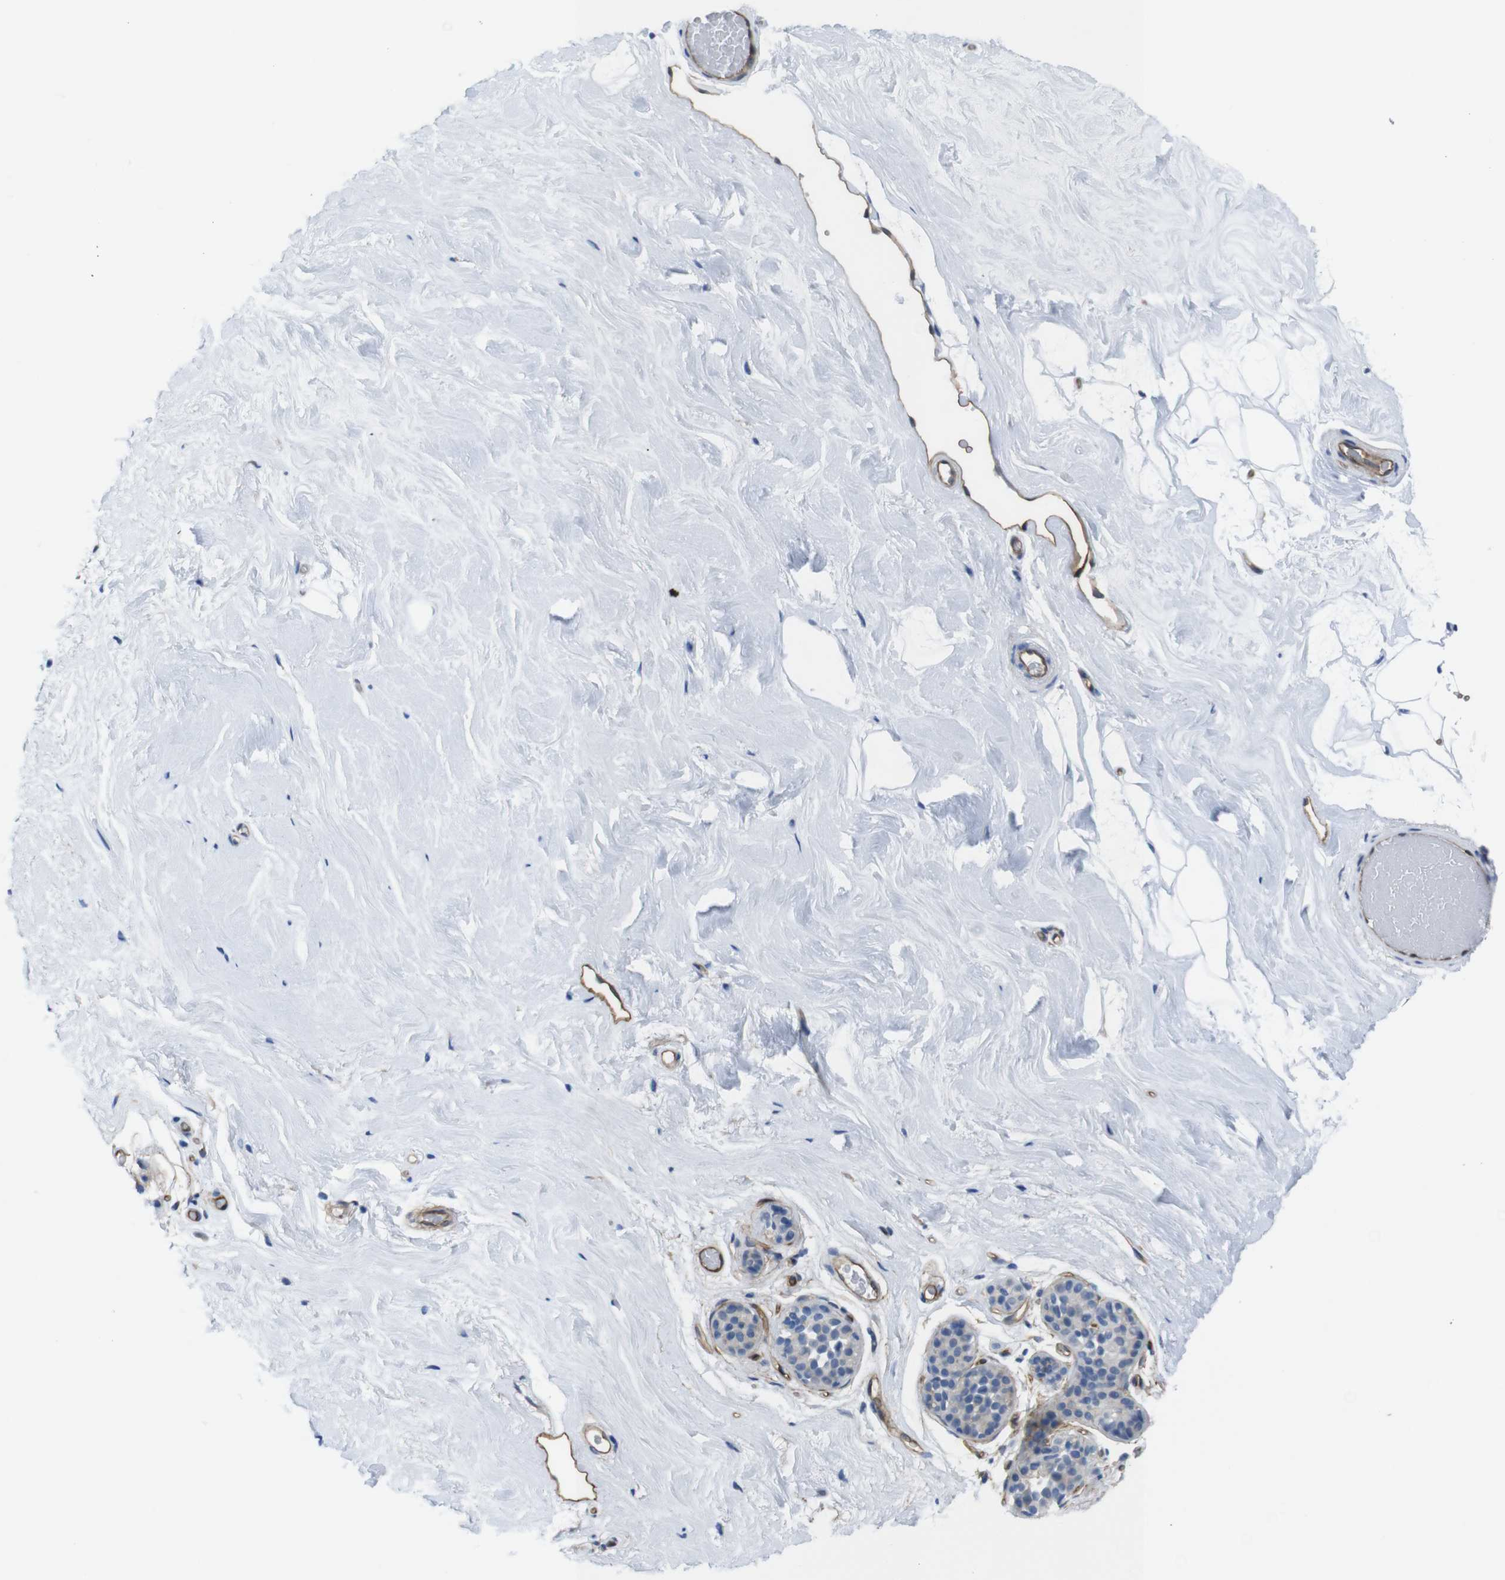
{"staining": {"intensity": "negative", "quantity": "none", "location": "none"}, "tissue": "breast", "cell_type": "Adipocytes", "image_type": "normal", "snomed": [{"axis": "morphology", "description": "Normal tissue, NOS"}, {"axis": "topography", "description": "Breast"}], "caption": "Immunohistochemical staining of unremarkable human breast demonstrates no significant expression in adipocytes. (Immunohistochemistry, brightfield microscopy, high magnification).", "gene": "HSPA12B", "patient": {"sex": "female", "age": 75}}